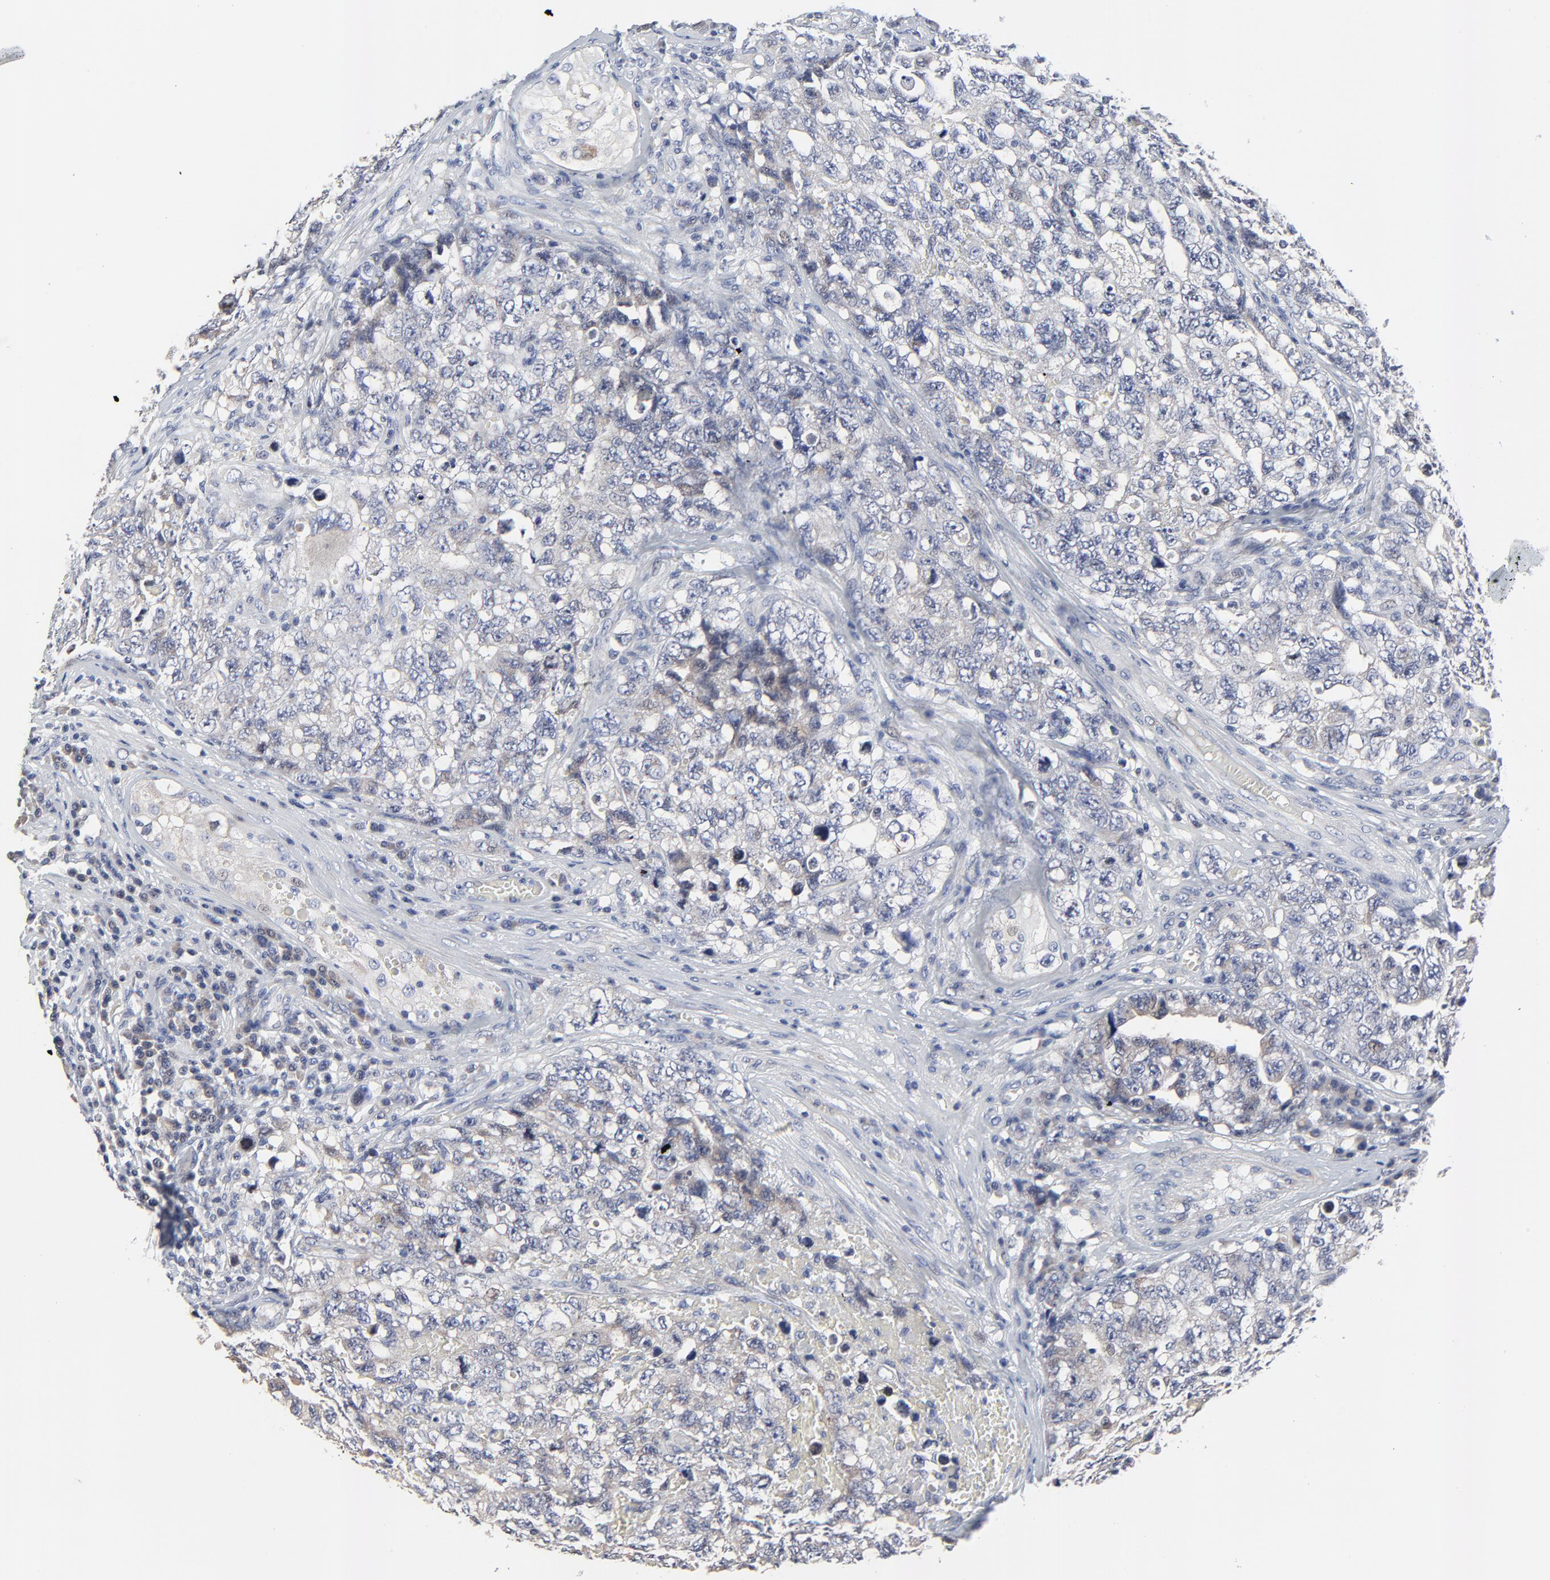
{"staining": {"intensity": "negative", "quantity": "none", "location": "none"}, "tissue": "testis cancer", "cell_type": "Tumor cells", "image_type": "cancer", "snomed": [{"axis": "morphology", "description": "Carcinoma, Embryonal, NOS"}, {"axis": "topography", "description": "Testis"}], "caption": "High magnification brightfield microscopy of testis cancer stained with DAB (3,3'-diaminobenzidine) (brown) and counterstained with hematoxylin (blue): tumor cells show no significant staining.", "gene": "NLGN3", "patient": {"sex": "male", "age": 31}}